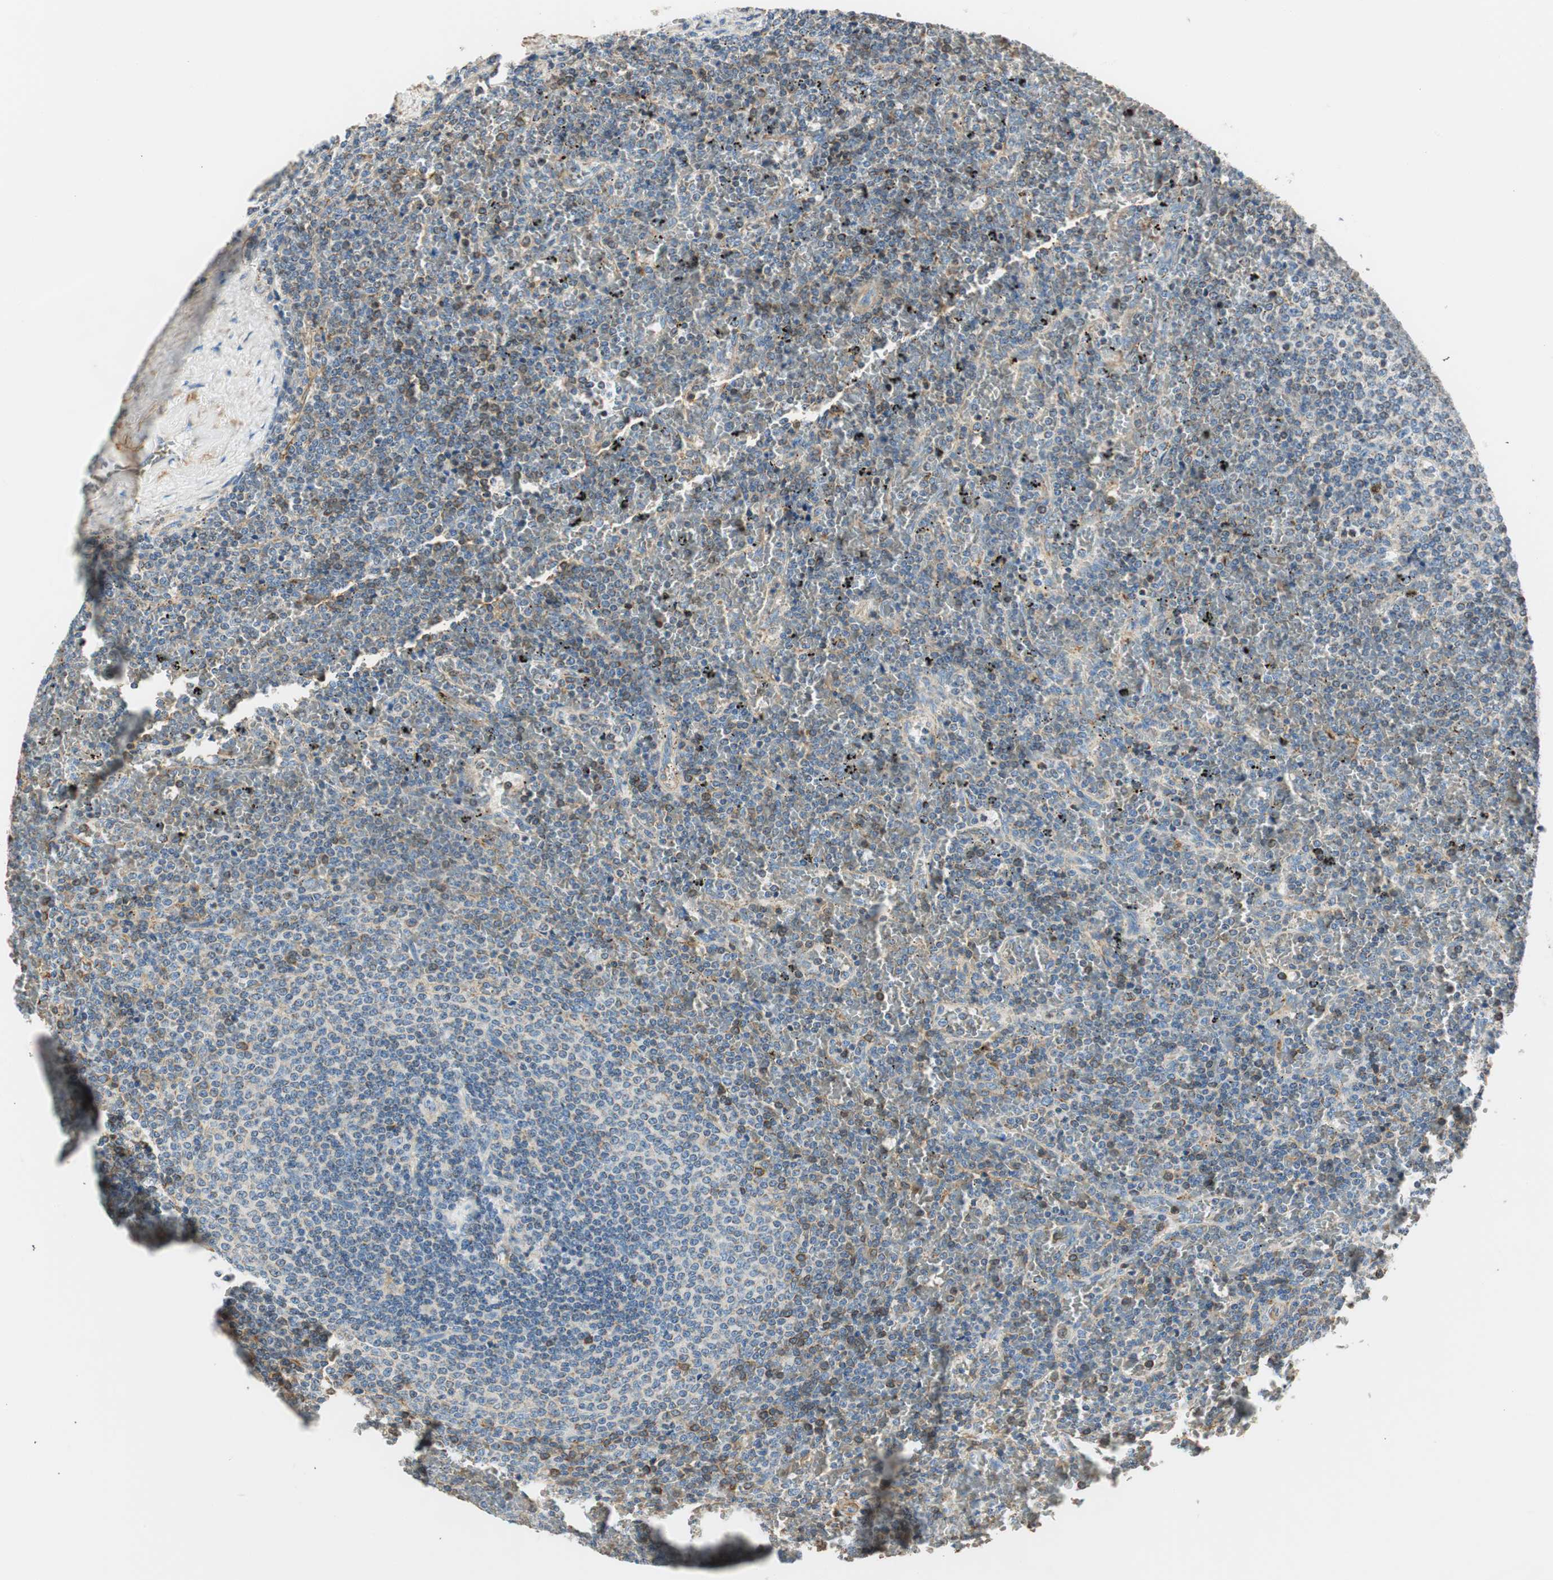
{"staining": {"intensity": "moderate", "quantity": "<25%", "location": "cytoplasmic/membranous"}, "tissue": "lymphoma", "cell_type": "Tumor cells", "image_type": "cancer", "snomed": [{"axis": "morphology", "description": "Malignant lymphoma, non-Hodgkin's type, Low grade"}, {"axis": "topography", "description": "Spleen"}], "caption": "The immunohistochemical stain highlights moderate cytoplasmic/membranous positivity in tumor cells of low-grade malignant lymphoma, non-Hodgkin's type tissue.", "gene": "RORB", "patient": {"sex": "female", "age": 77}}